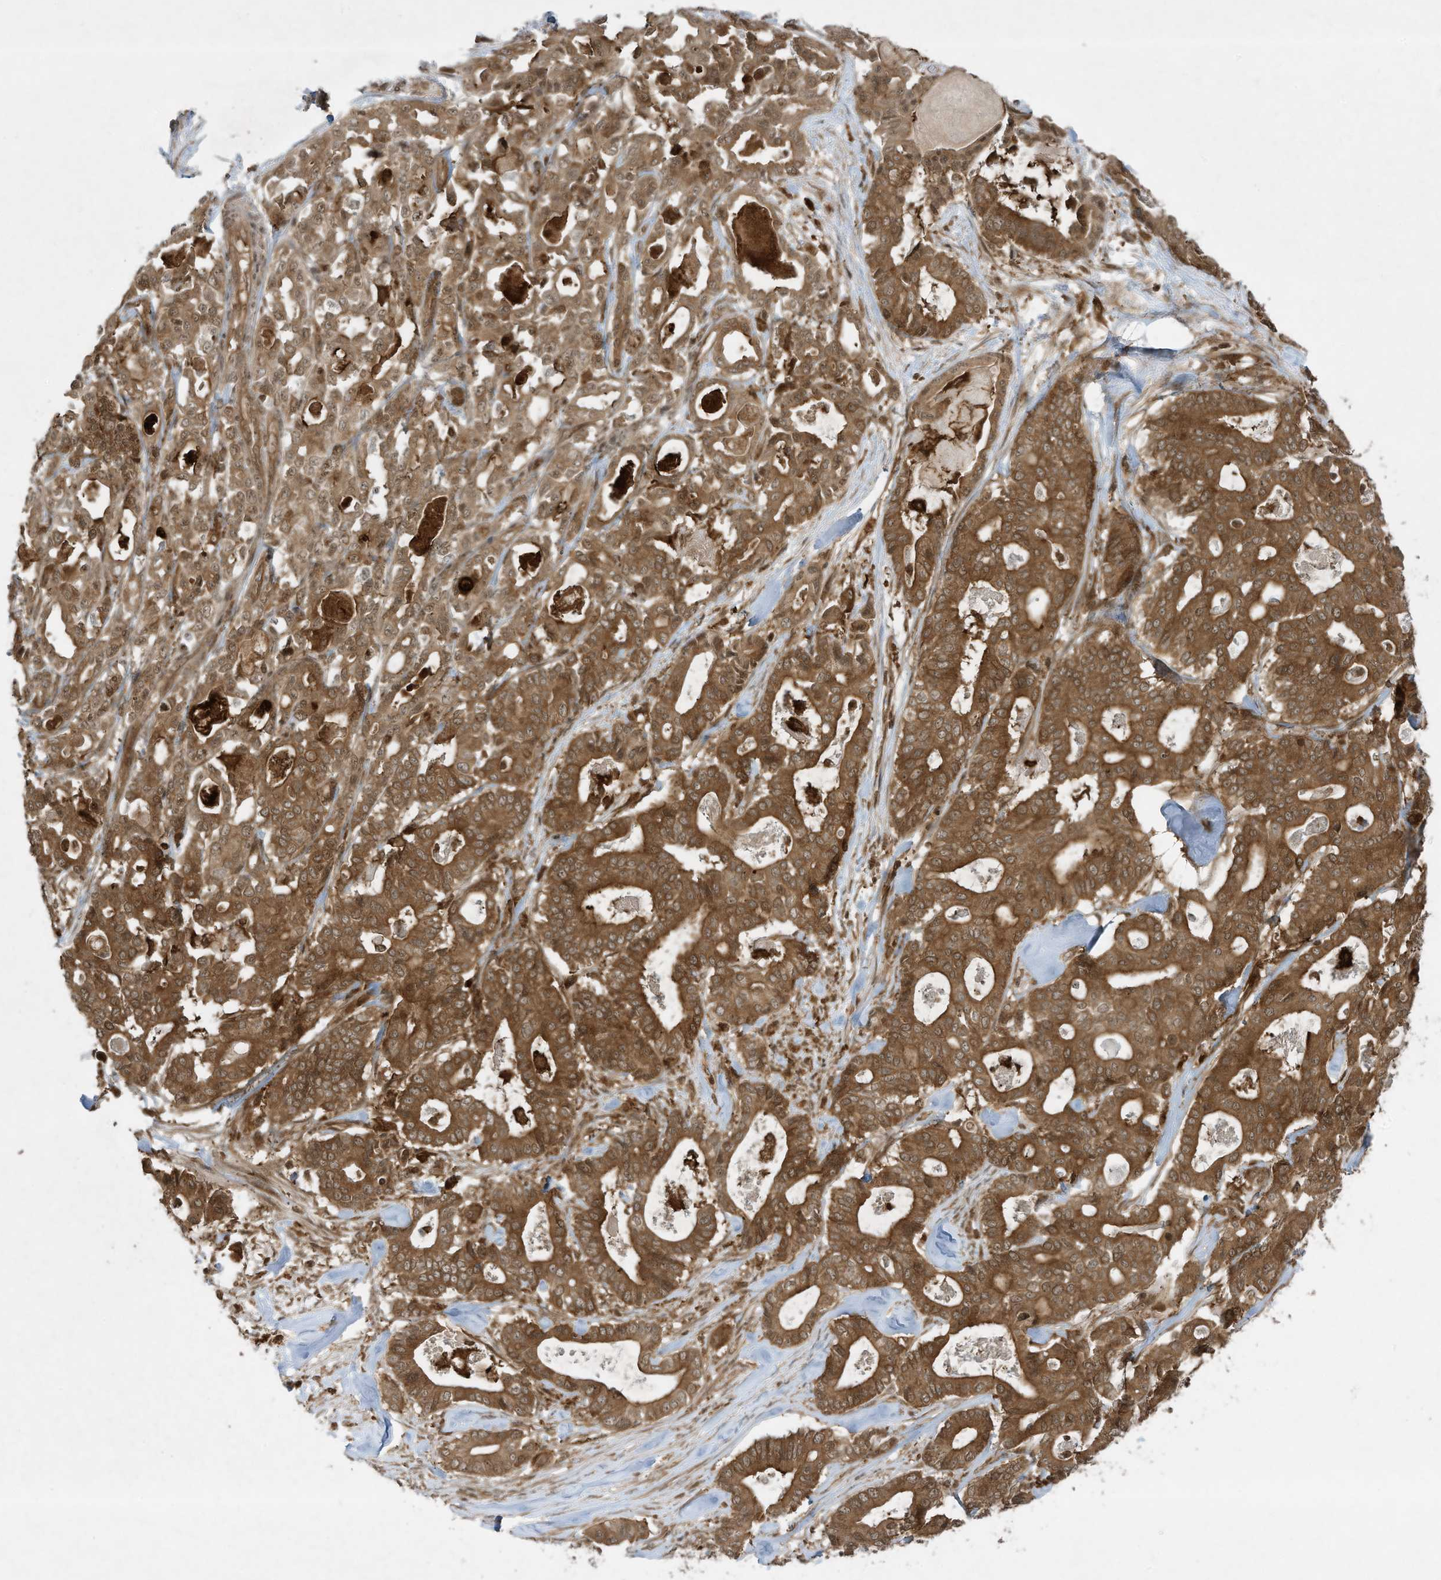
{"staining": {"intensity": "strong", "quantity": ">75%", "location": "cytoplasmic/membranous"}, "tissue": "pancreatic cancer", "cell_type": "Tumor cells", "image_type": "cancer", "snomed": [{"axis": "morphology", "description": "Adenocarcinoma, NOS"}, {"axis": "topography", "description": "Pancreas"}], "caption": "Strong cytoplasmic/membranous staining for a protein is seen in about >75% of tumor cells of pancreatic cancer (adenocarcinoma) using immunohistochemistry.", "gene": "CERT1", "patient": {"sex": "male", "age": 63}}